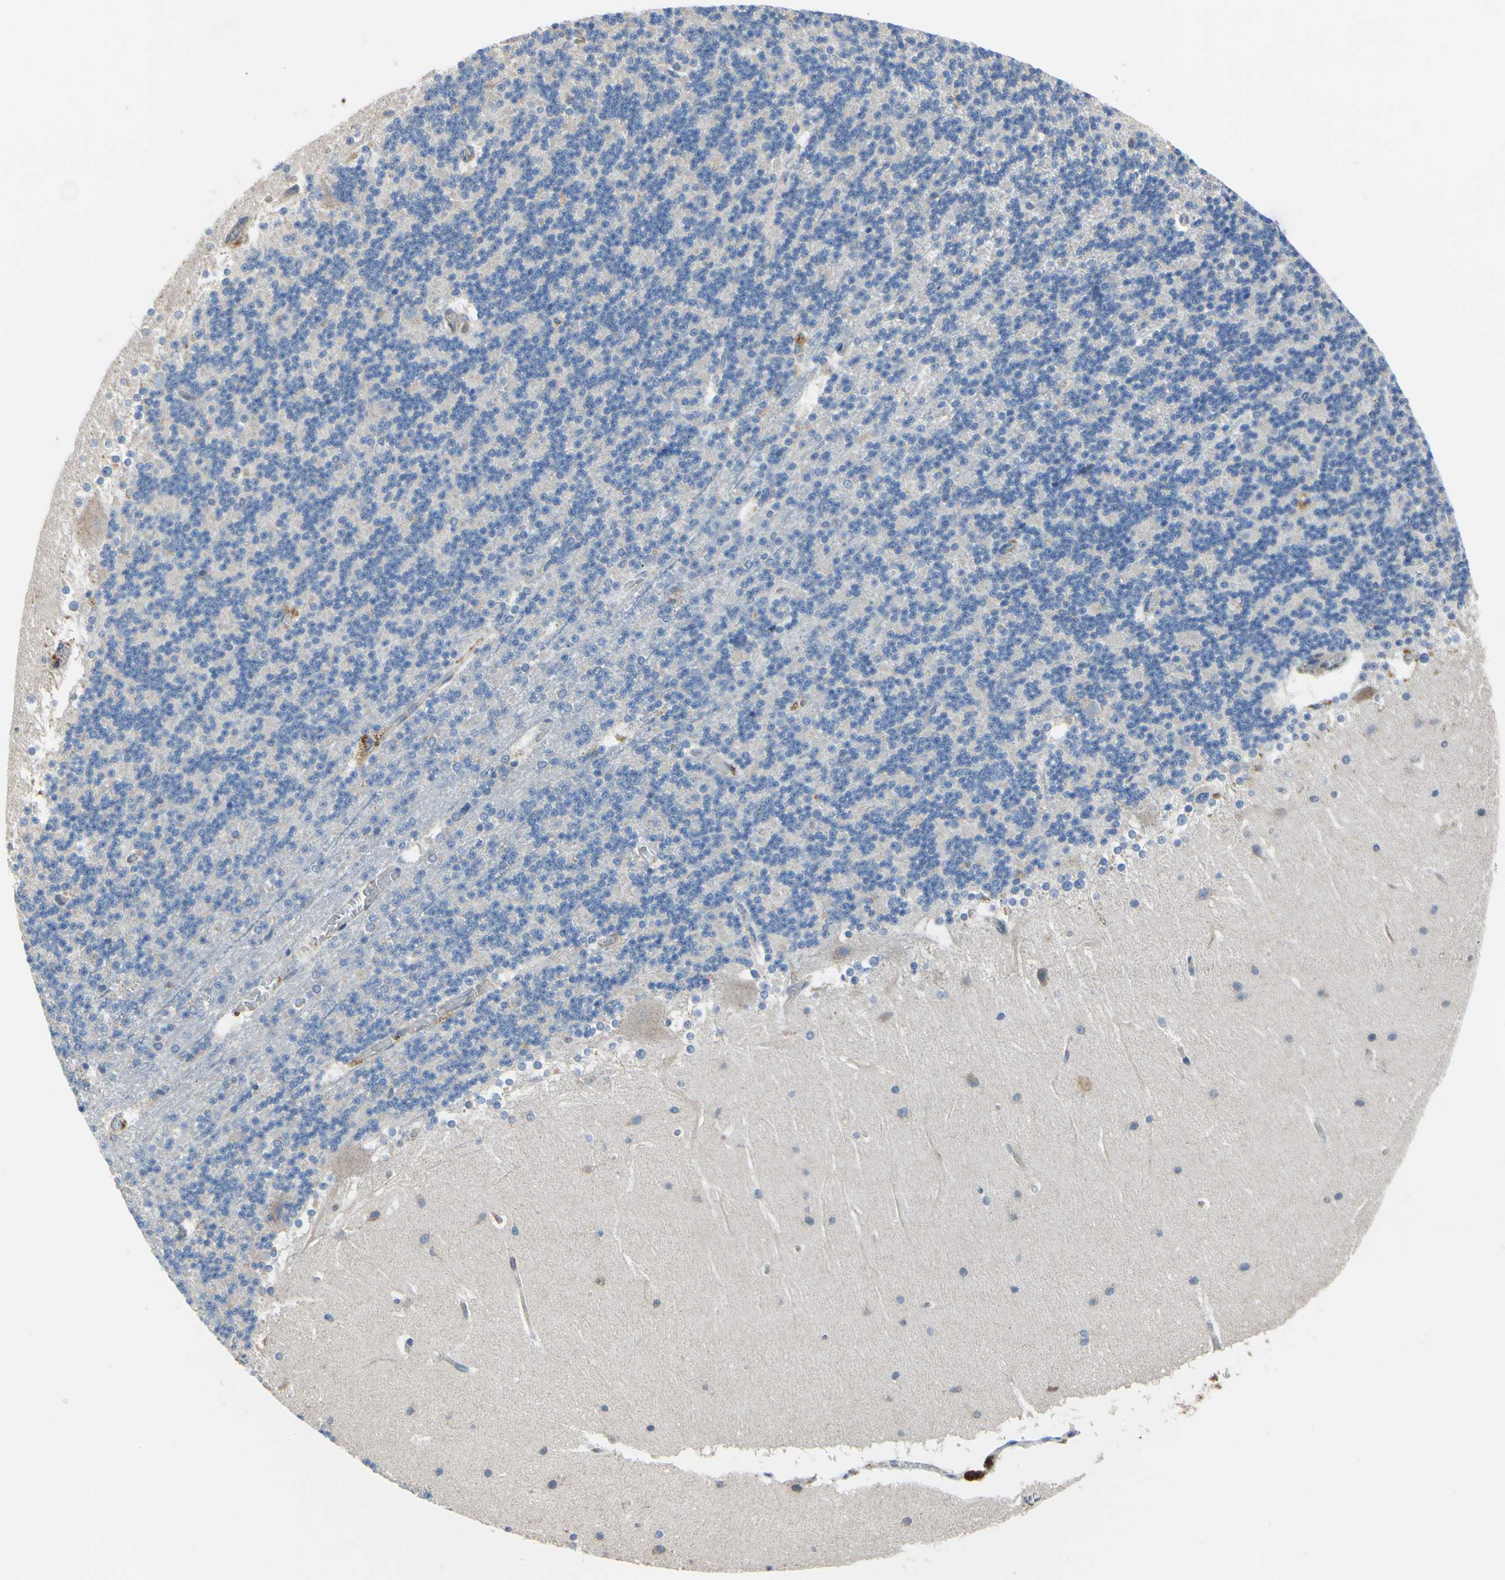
{"staining": {"intensity": "negative", "quantity": "none", "location": "none"}, "tissue": "cerebellum", "cell_type": "Cells in granular layer", "image_type": "normal", "snomed": [{"axis": "morphology", "description": "Normal tissue, NOS"}, {"axis": "topography", "description": "Cerebellum"}], "caption": "IHC micrograph of benign human cerebellum stained for a protein (brown), which exhibits no staining in cells in granular layer.", "gene": "BECN1", "patient": {"sex": "female", "age": 19}}